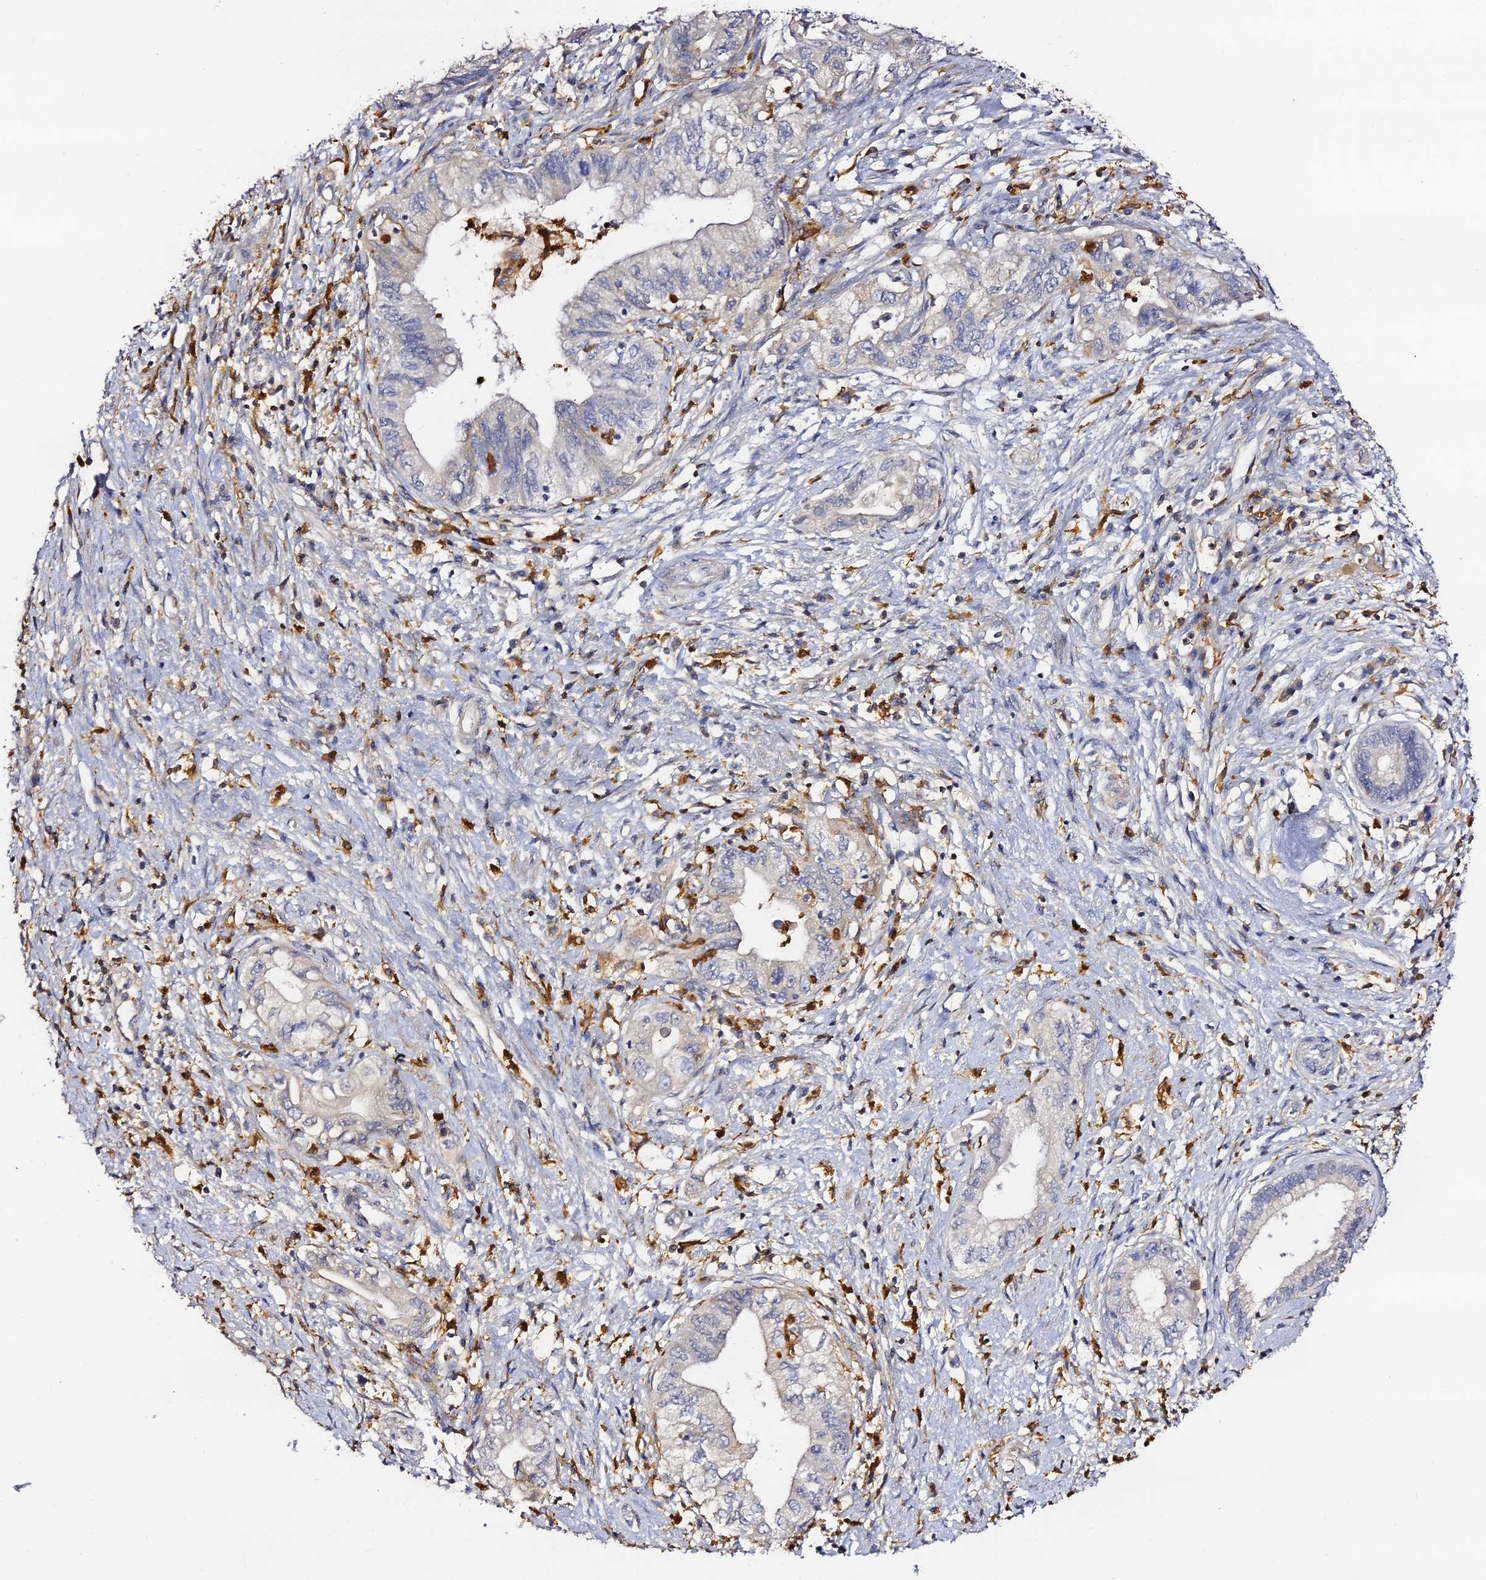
{"staining": {"intensity": "negative", "quantity": "none", "location": "none"}, "tissue": "pancreatic cancer", "cell_type": "Tumor cells", "image_type": "cancer", "snomed": [{"axis": "morphology", "description": "Adenocarcinoma, NOS"}, {"axis": "topography", "description": "Pancreas"}], "caption": "IHC of pancreatic cancer displays no positivity in tumor cells.", "gene": "IL4I1", "patient": {"sex": "female", "age": 73}}